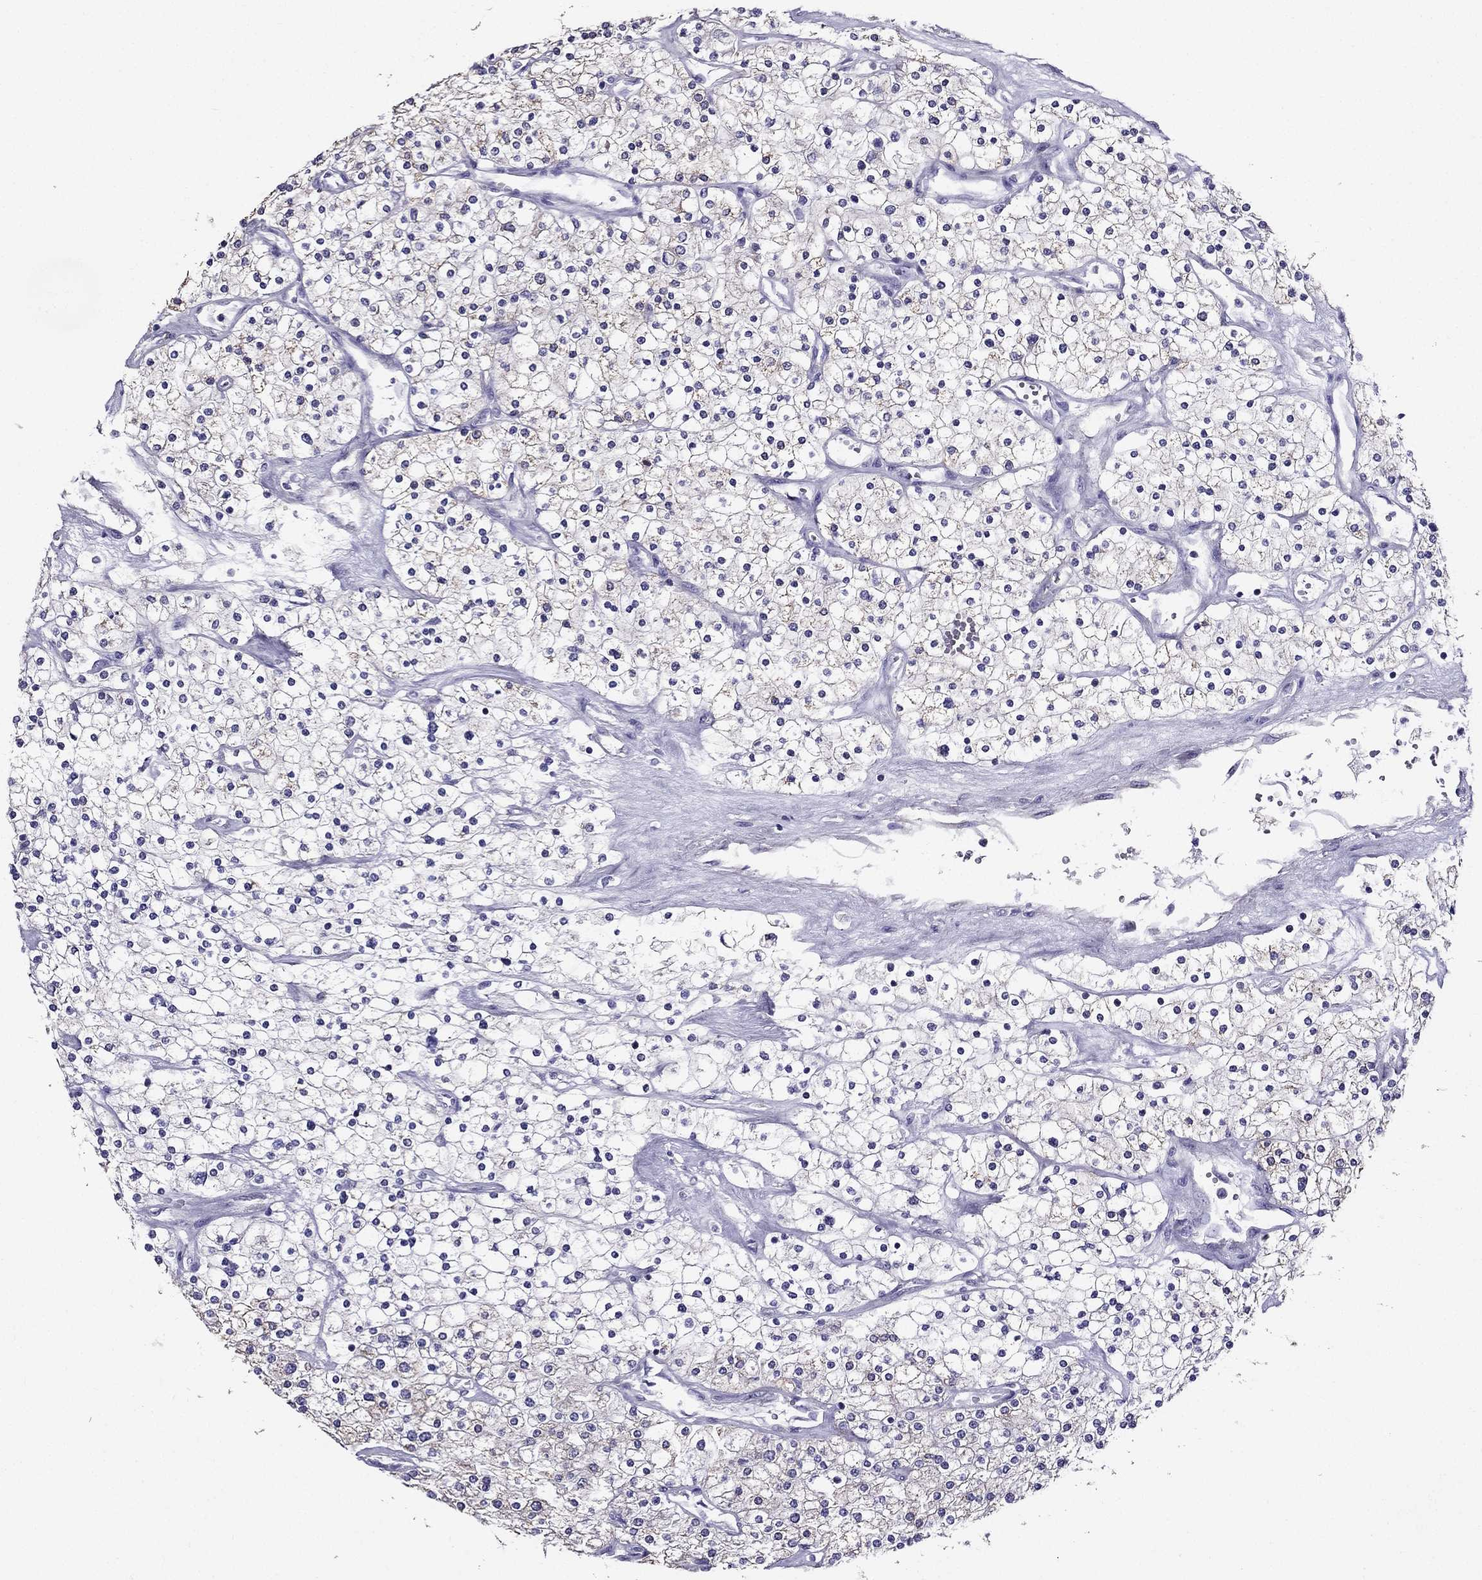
{"staining": {"intensity": "weak", "quantity": "<25%", "location": "cytoplasmic/membranous"}, "tissue": "renal cancer", "cell_type": "Tumor cells", "image_type": "cancer", "snomed": [{"axis": "morphology", "description": "Adenocarcinoma, NOS"}, {"axis": "topography", "description": "Kidney"}], "caption": "A micrograph of renal cancer stained for a protein shows no brown staining in tumor cells. Brightfield microscopy of immunohistochemistry (IHC) stained with DAB (3,3'-diaminobenzidine) (brown) and hematoxylin (blue), captured at high magnification.", "gene": "AAK1", "patient": {"sex": "male", "age": 80}}